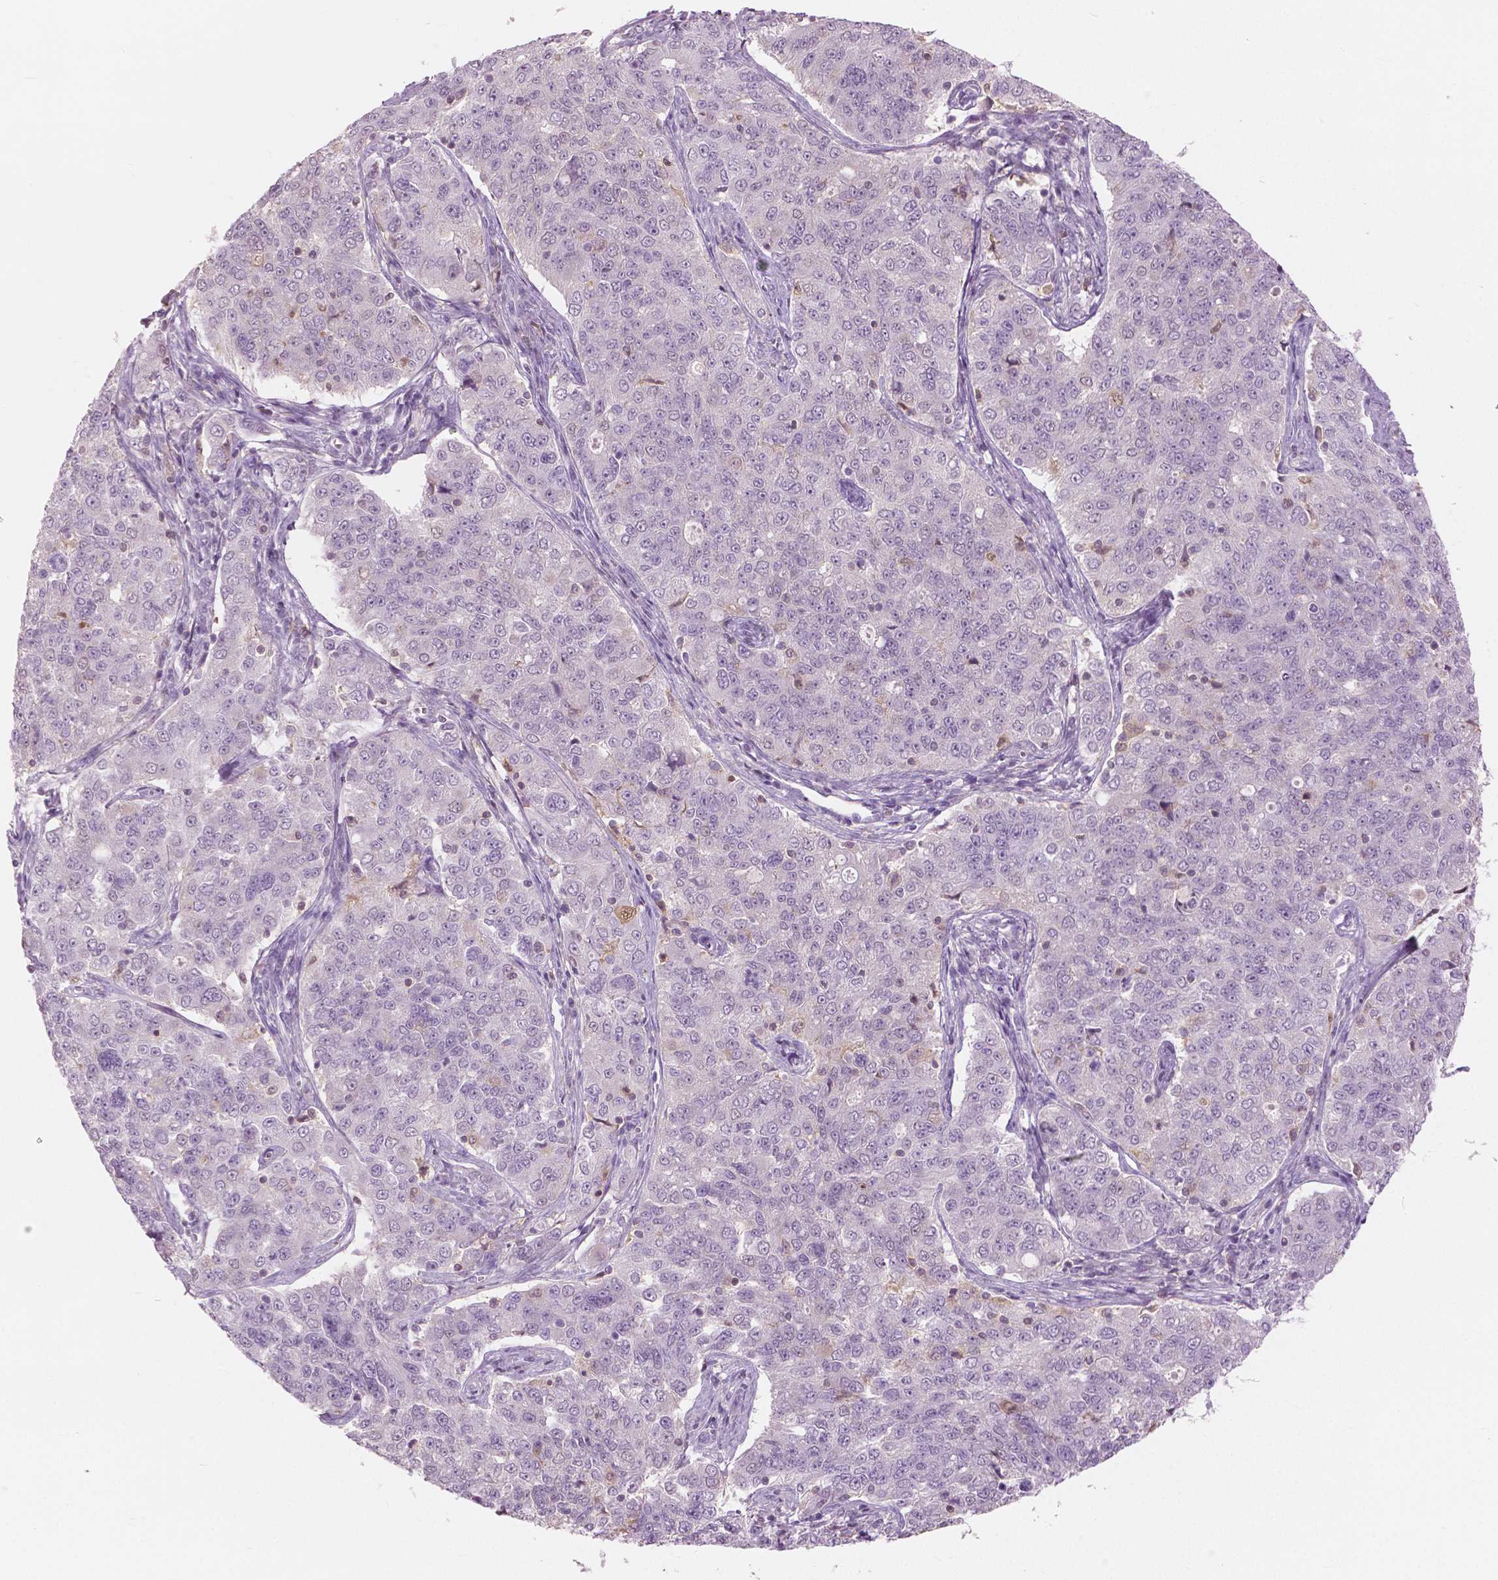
{"staining": {"intensity": "negative", "quantity": "none", "location": "none"}, "tissue": "endometrial cancer", "cell_type": "Tumor cells", "image_type": "cancer", "snomed": [{"axis": "morphology", "description": "Adenocarcinoma, NOS"}, {"axis": "topography", "description": "Endometrium"}], "caption": "The histopathology image exhibits no significant expression in tumor cells of endometrial adenocarcinoma.", "gene": "GALM", "patient": {"sex": "female", "age": 43}}